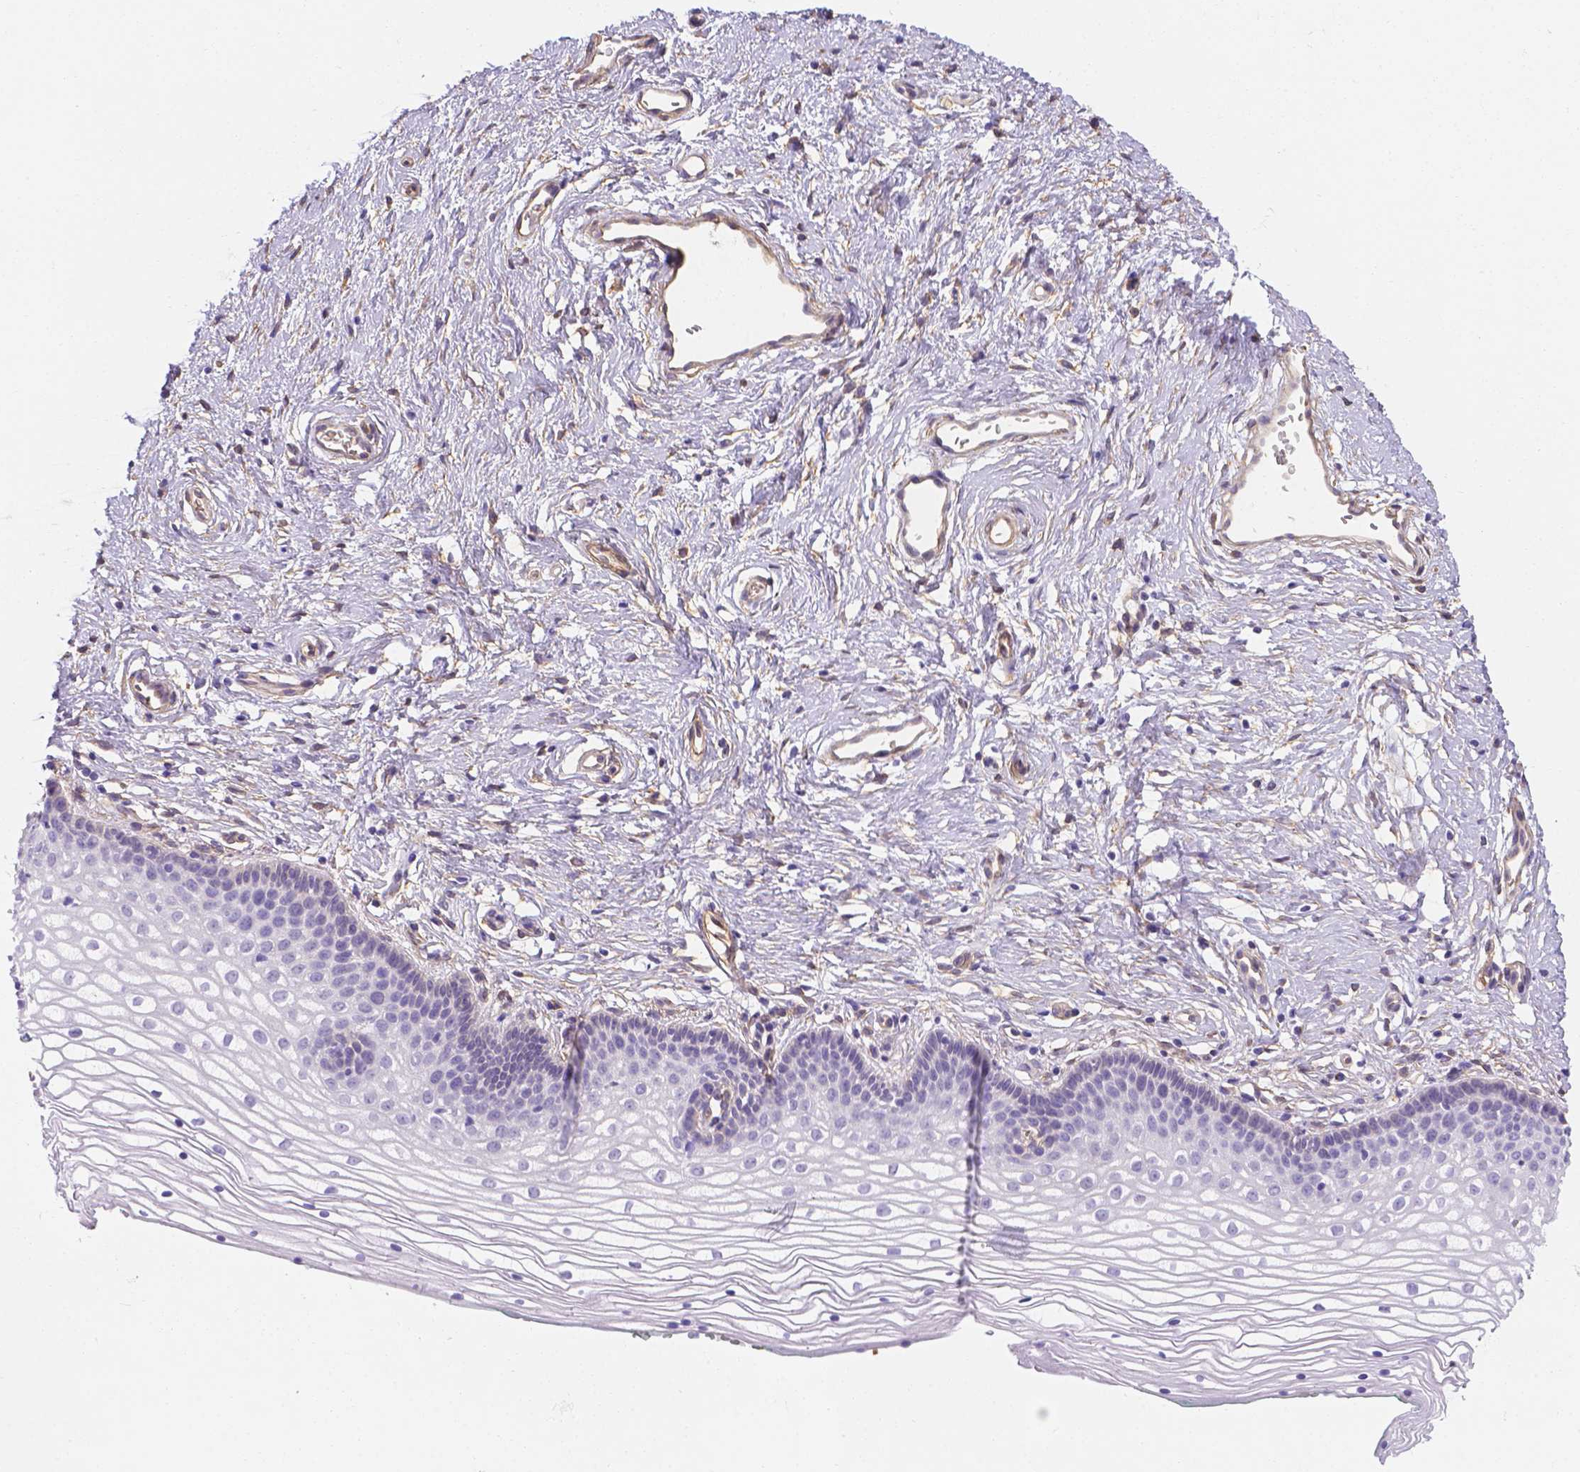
{"staining": {"intensity": "negative", "quantity": "none", "location": "none"}, "tissue": "vagina", "cell_type": "Squamous epithelial cells", "image_type": "normal", "snomed": [{"axis": "morphology", "description": "Normal tissue, NOS"}, {"axis": "topography", "description": "Vagina"}], "caption": "This is an IHC photomicrograph of unremarkable human vagina. There is no staining in squamous epithelial cells.", "gene": "SLC40A1", "patient": {"sex": "female", "age": 36}}